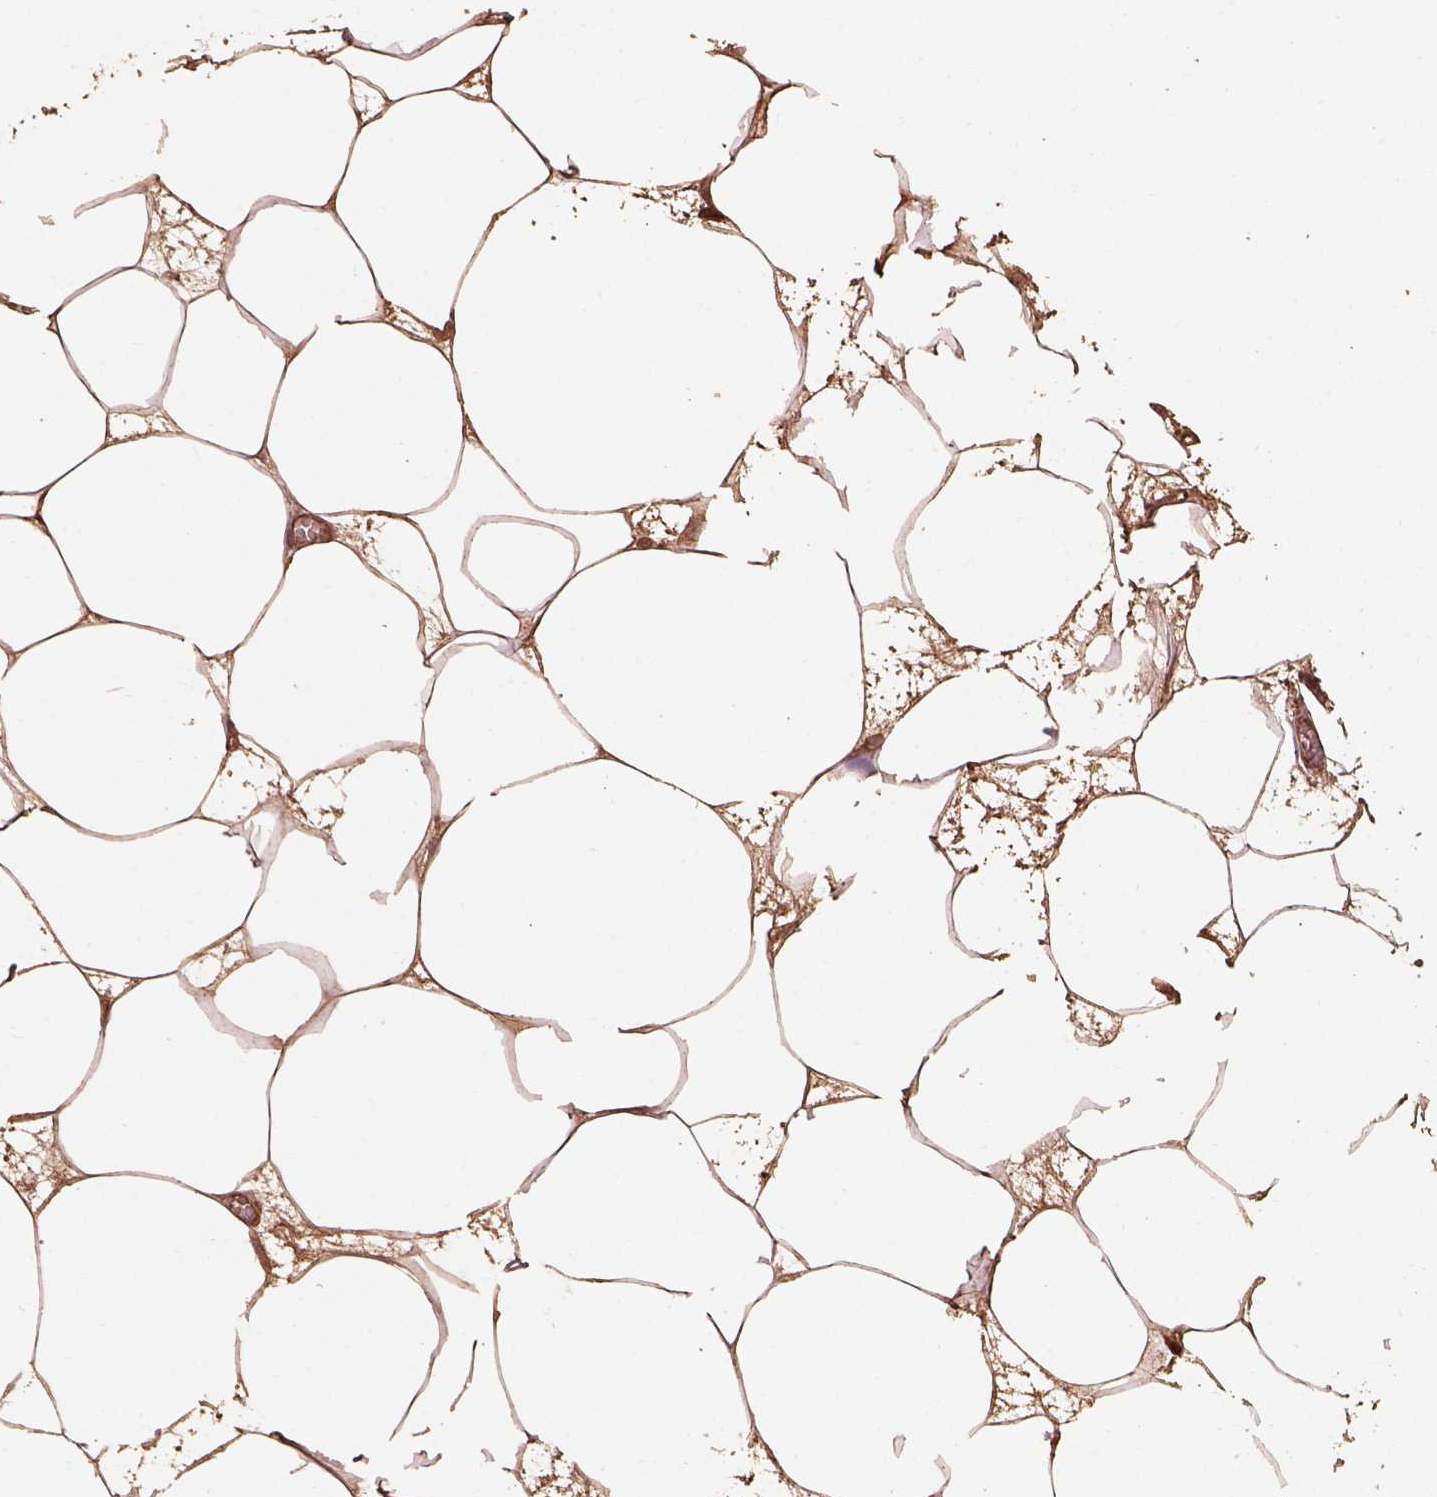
{"staining": {"intensity": "moderate", "quantity": ">75%", "location": "cytoplasmic/membranous"}, "tissue": "breast", "cell_type": "Adipocytes", "image_type": "normal", "snomed": [{"axis": "morphology", "description": "Normal tissue, NOS"}, {"axis": "topography", "description": "Breast"}], "caption": "Adipocytes display medium levels of moderate cytoplasmic/membranous staining in about >75% of cells in unremarkable human breast.", "gene": "METTL4", "patient": {"sex": "female", "age": 45}}